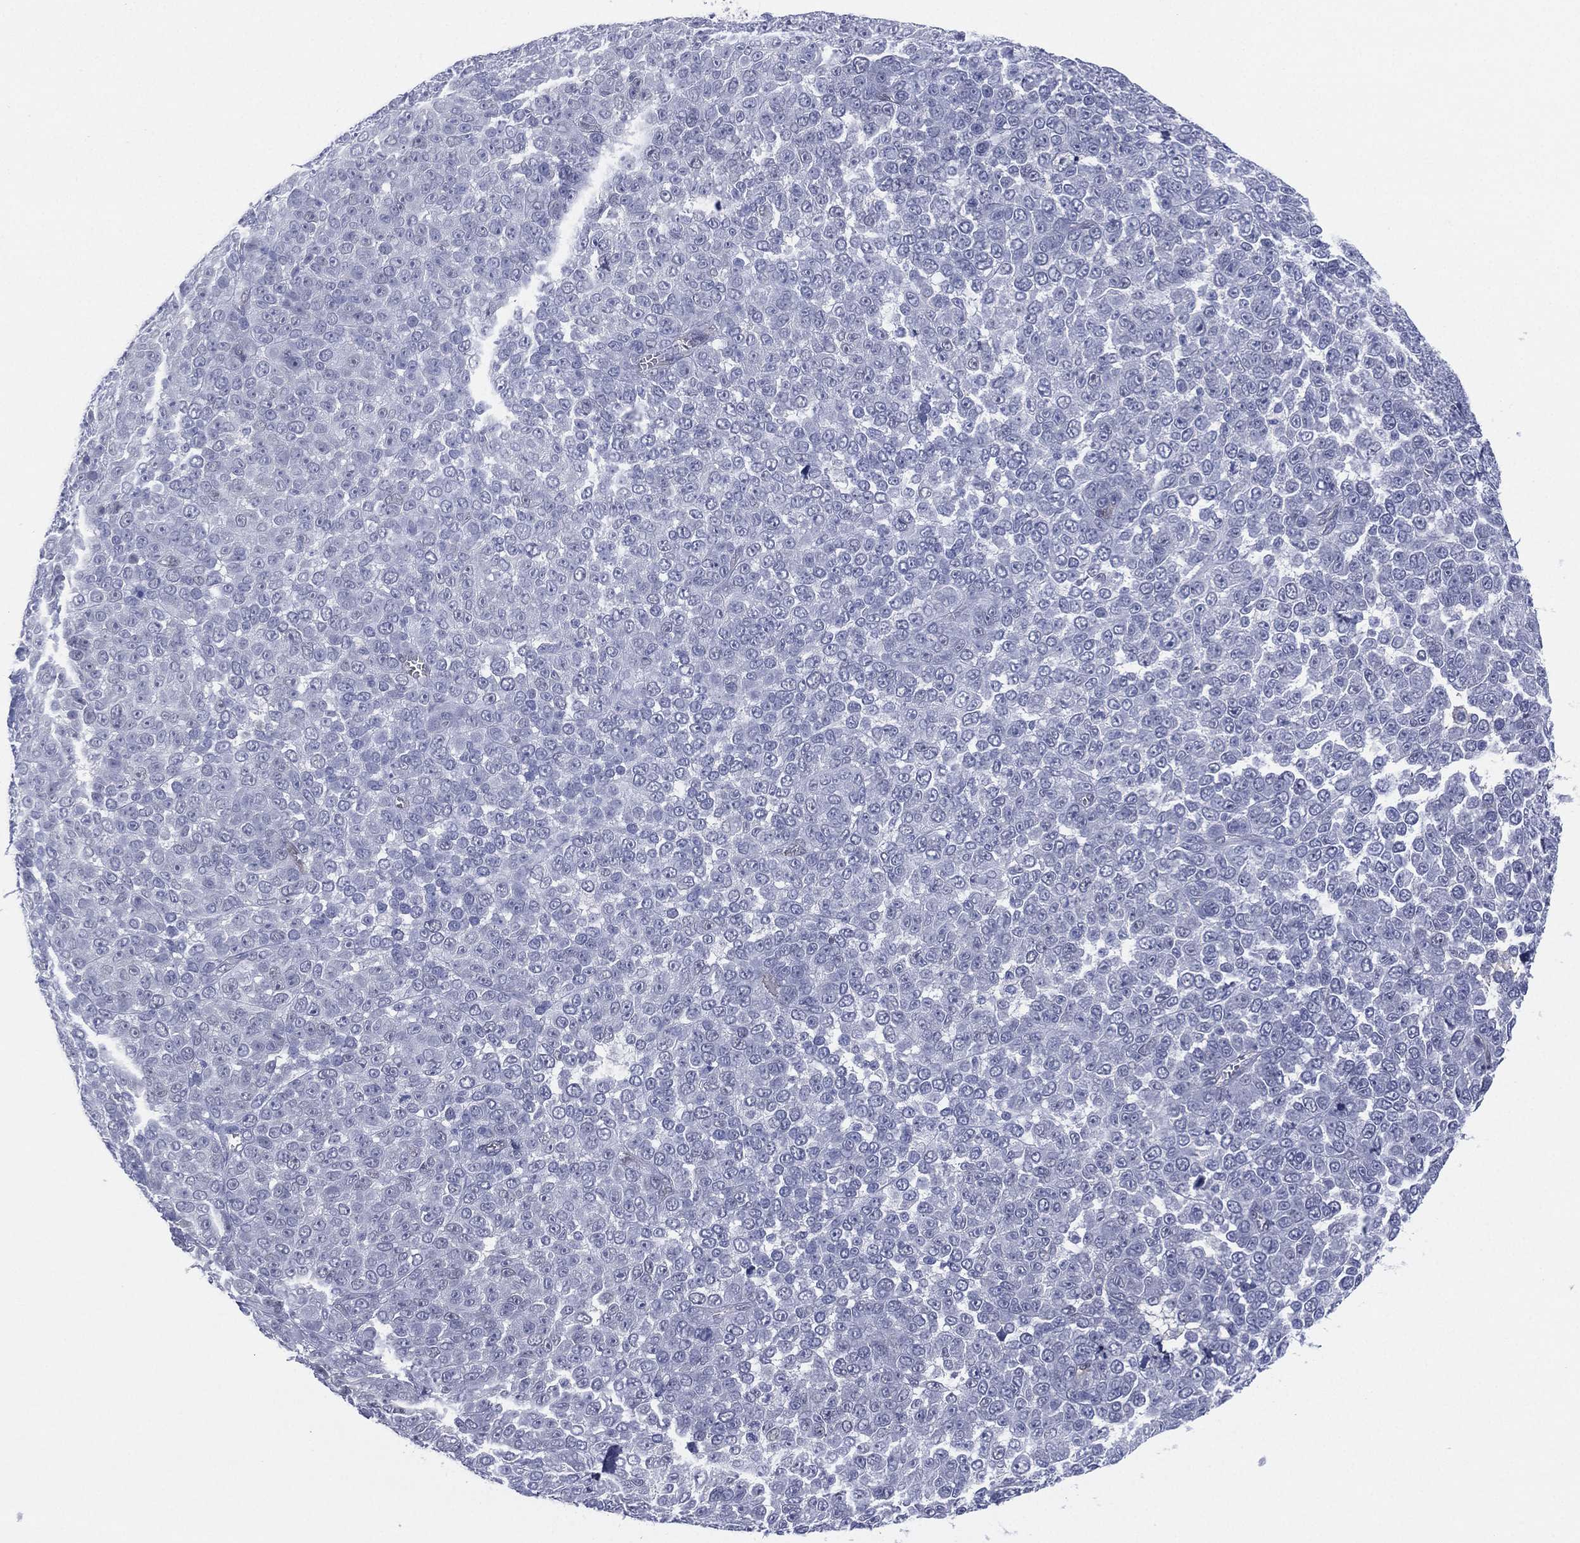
{"staining": {"intensity": "negative", "quantity": "none", "location": "none"}, "tissue": "melanoma", "cell_type": "Tumor cells", "image_type": "cancer", "snomed": [{"axis": "morphology", "description": "Malignant melanoma, NOS"}, {"axis": "topography", "description": "Skin"}], "caption": "This is an immunohistochemistry (IHC) photomicrograph of melanoma. There is no staining in tumor cells.", "gene": "DDAH1", "patient": {"sex": "female", "age": 95}}